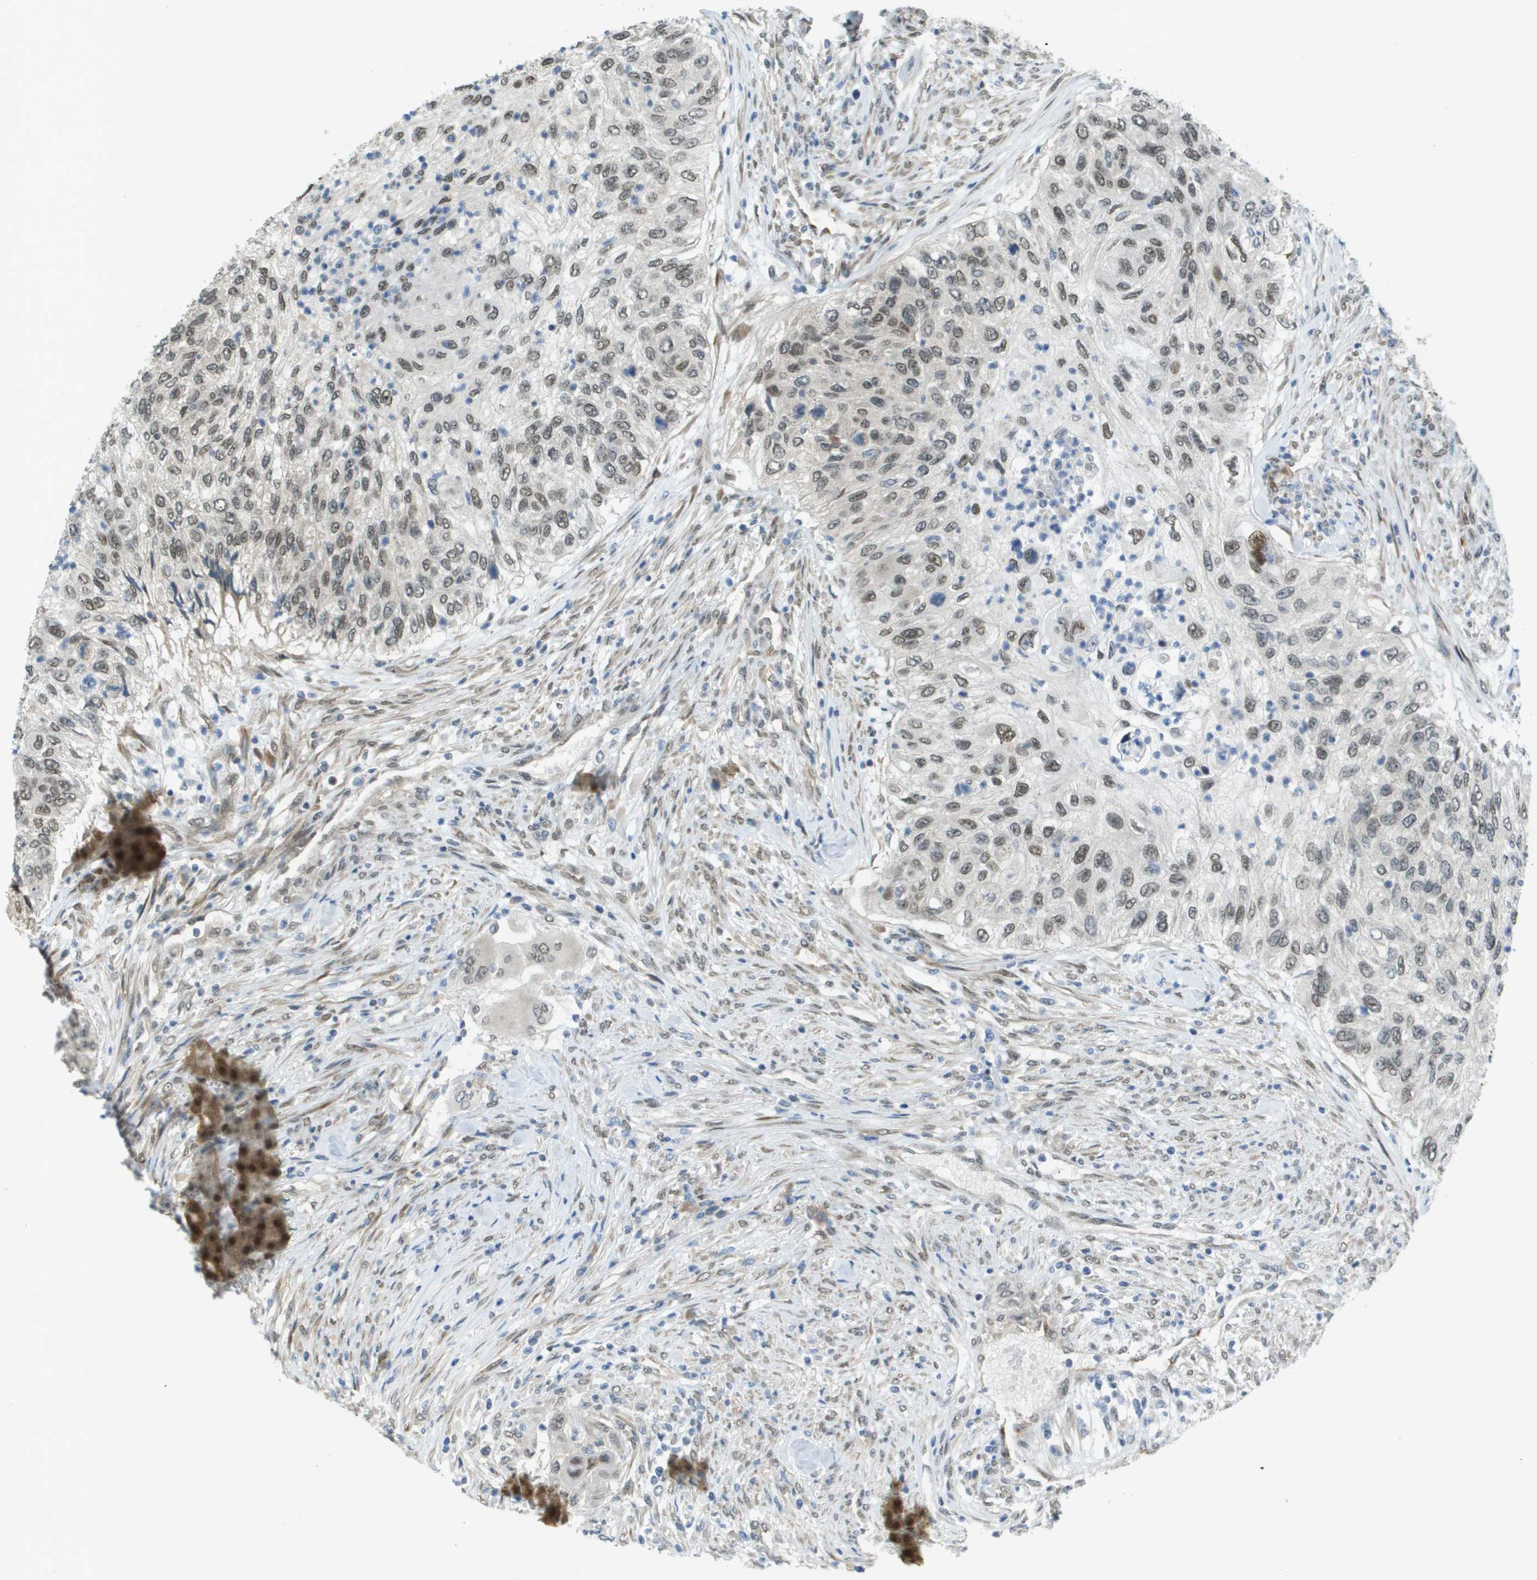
{"staining": {"intensity": "weak", "quantity": ">75%", "location": "nuclear"}, "tissue": "urothelial cancer", "cell_type": "Tumor cells", "image_type": "cancer", "snomed": [{"axis": "morphology", "description": "Urothelial carcinoma, High grade"}, {"axis": "topography", "description": "Urinary bladder"}], "caption": "Protein staining of urothelial cancer tissue reveals weak nuclear expression in about >75% of tumor cells.", "gene": "ARID1B", "patient": {"sex": "female", "age": 60}}